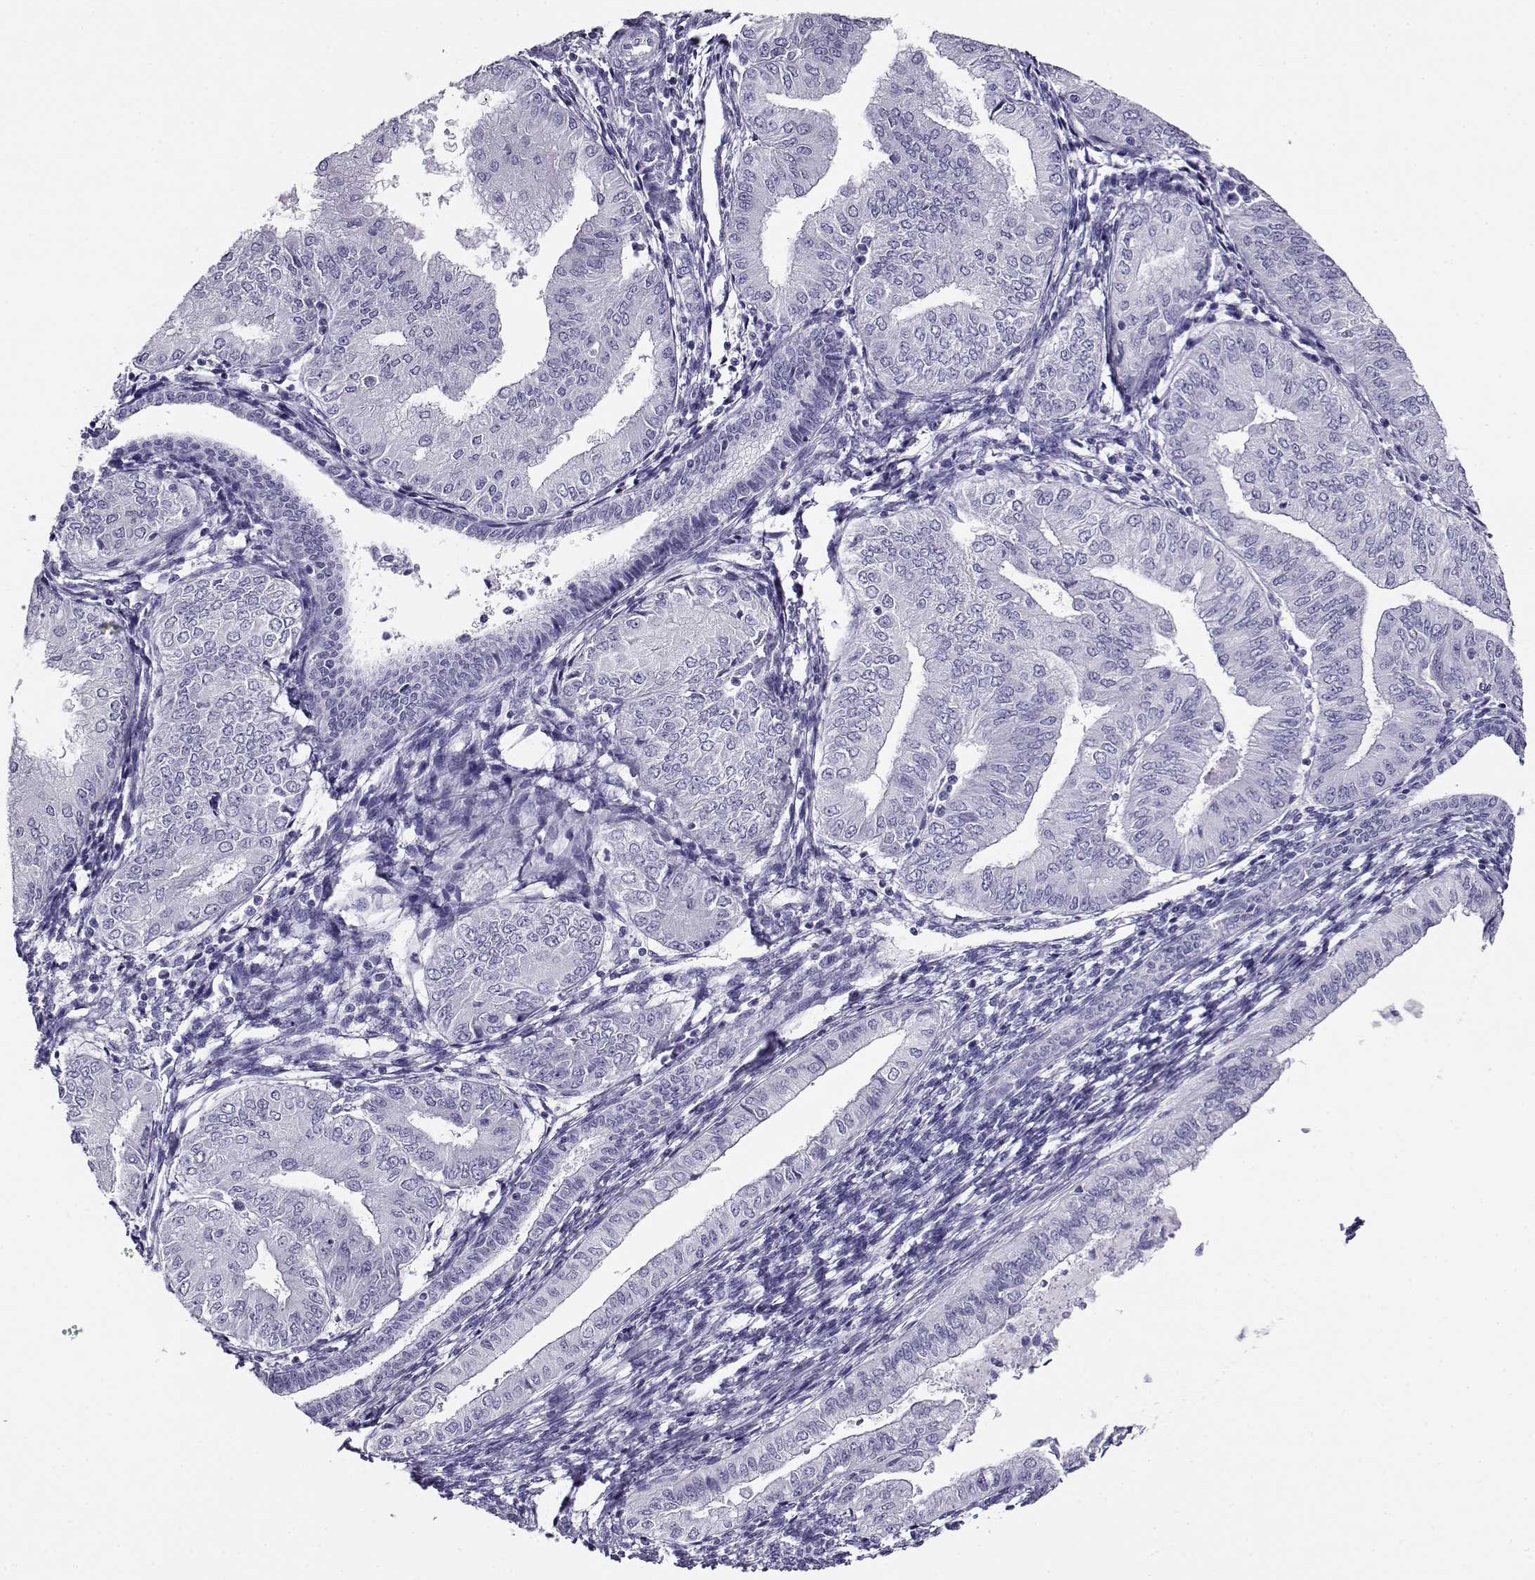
{"staining": {"intensity": "negative", "quantity": "none", "location": "none"}, "tissue": "endometrial cancer", "cell_type": "Tumor cells", "image_type": "cancer", "snomed": [{"axis": "morphology", "description": "Adenocarcinoma, NOS"}, {"axis": "topography", "description": "Endometrium"}], "caption": "Protein analysis of endometrial adenocarcinoma displays no significant staining in tumor cells.", "gene": "CABS1", "patient": {"sex": "female", "age": 53}}